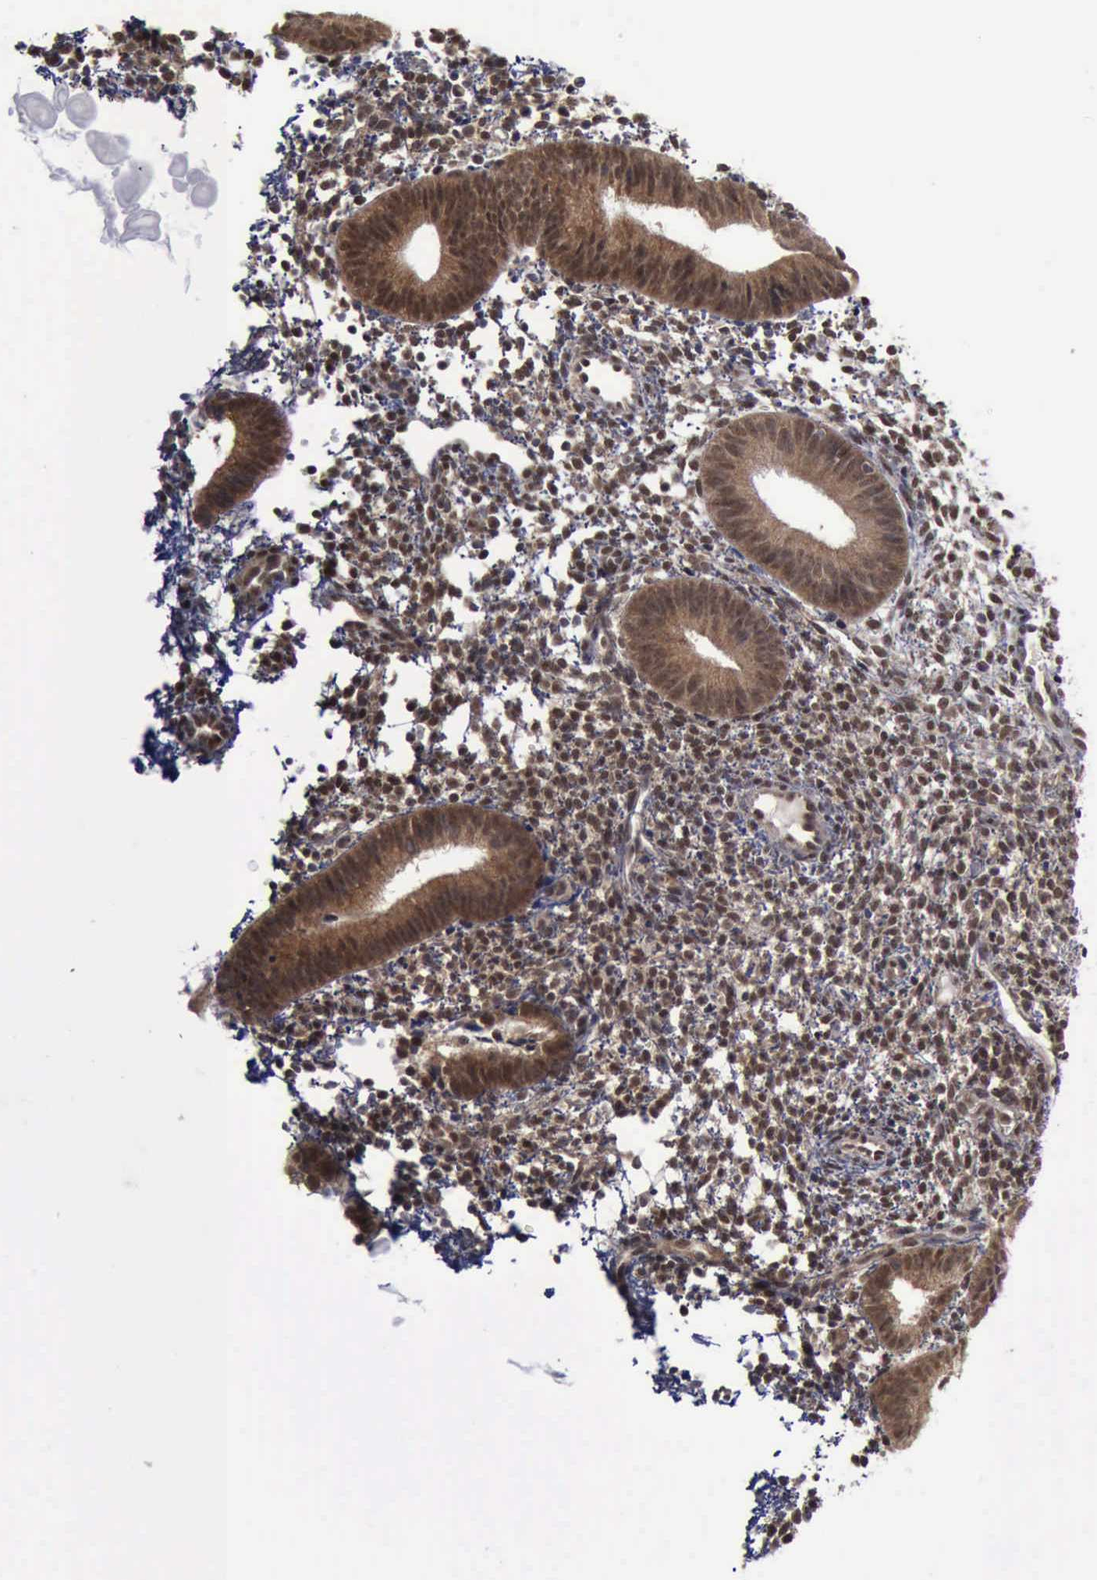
{"staining": {"intensity": "weak", "quantity": "25%-75%", "location": "cytoplasmic/membranous,nuclear"}, "tissue": "endometrium", "cell_type": "Cells in endometrial stroma", "image_type": "normal", "snomed": [{"axis": "morphology", "description": "Normal tissue, NOS"}, {"axis": "topography", "description": "Endometrium"}], "caption": "Cells in endometrial stroma exhibit low levels of weak cytoplasmic/membranous,nuclear staining in approximately 25%-75% of cells in unremarkable endometrium. (DAB IHC with brightfield microscopy, high magnification).", "gene": "RTCB", "patient": {"sex": "female", "age": 35}}